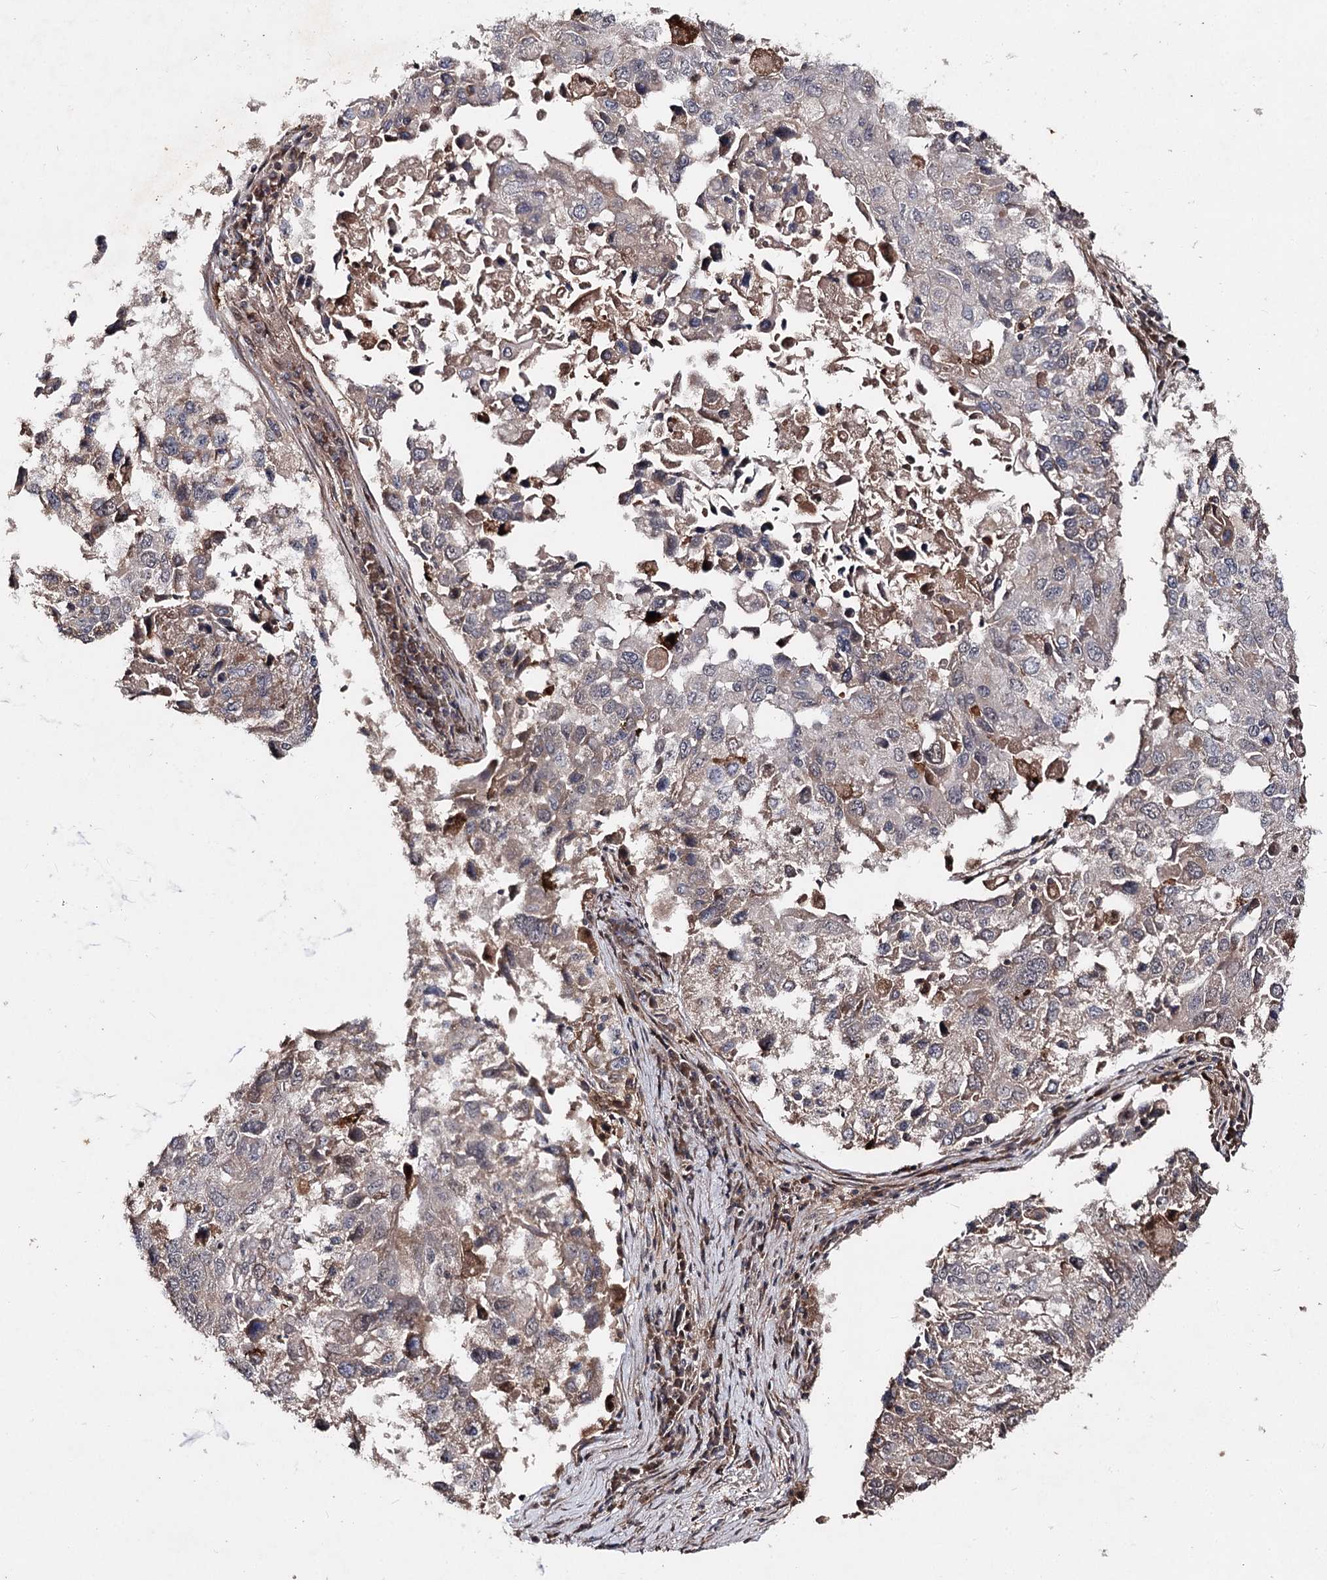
{"staining": {"intensity": "weak", "quantity": "<25%", "location": "cytoplasmic/membranous"}, "tissue": "lung cancer", "cell_type": "Tumor cells", "image_type": "cancer", "snomed": [{"axis": "morphology", "description": "Squamous cell carcinoma, NOS"}, {"axis": "topography", "description": "Lung"}], "caption": "High magnification brightfield microscopy of squamous cell carcinoma (lung) stained with DAB (brown) and counterstained with hematoxylin (blue): tumor cells show no significant positivity. (DAB immunohistochemistry visualized using brightfield microscopy, high magnification).", "gene": "MINDY3", "patient": {"sex": "male", "age": 65}}